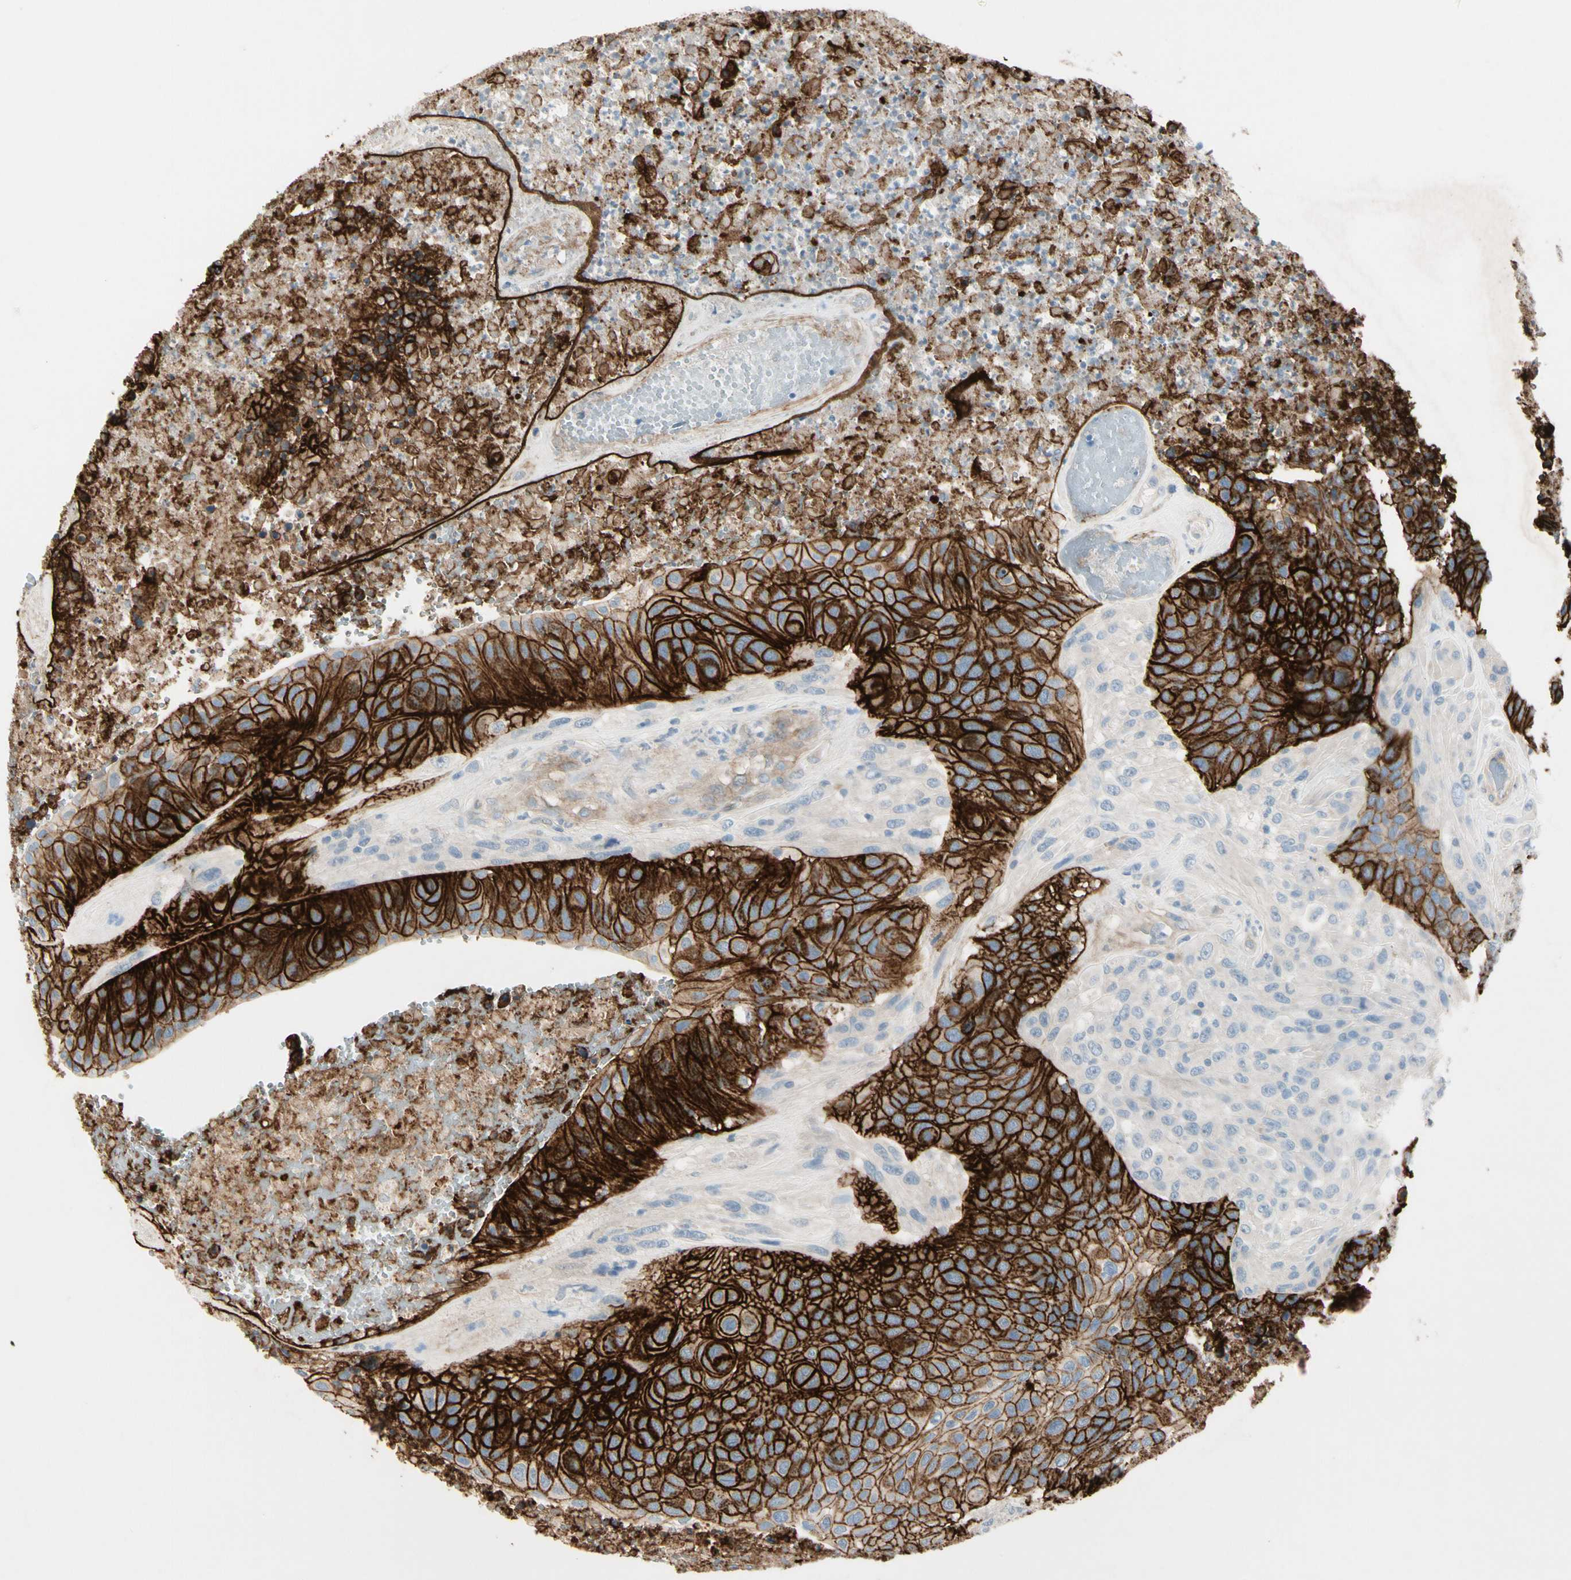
{"staining": {"intensity": "strong", "quantity": ">75%", "location": "cytoplasmic/membranous"}, "tissue": "urothelial cancer", "cell_type": "Tumor cells", "image_type": "cancer", "snomed": [{"axis": "morphology", "description": "Urothelial carcinoma, High grade"}, {"axis": "topography", "description": "Urinary bladder"}], "caption": "Urothelial cancer stained for a protein exhibits strong cytoplasmic/membranous positivity in tumor cells. The protein of interest is stained brown, and the nuclei are stained in blue (DAB (3,3'-diaminobenzidine) IHC with brightfield microscopy, high magnification).", "gene": "ITGA3", "patient": {"sex": "male", "age": 66}}